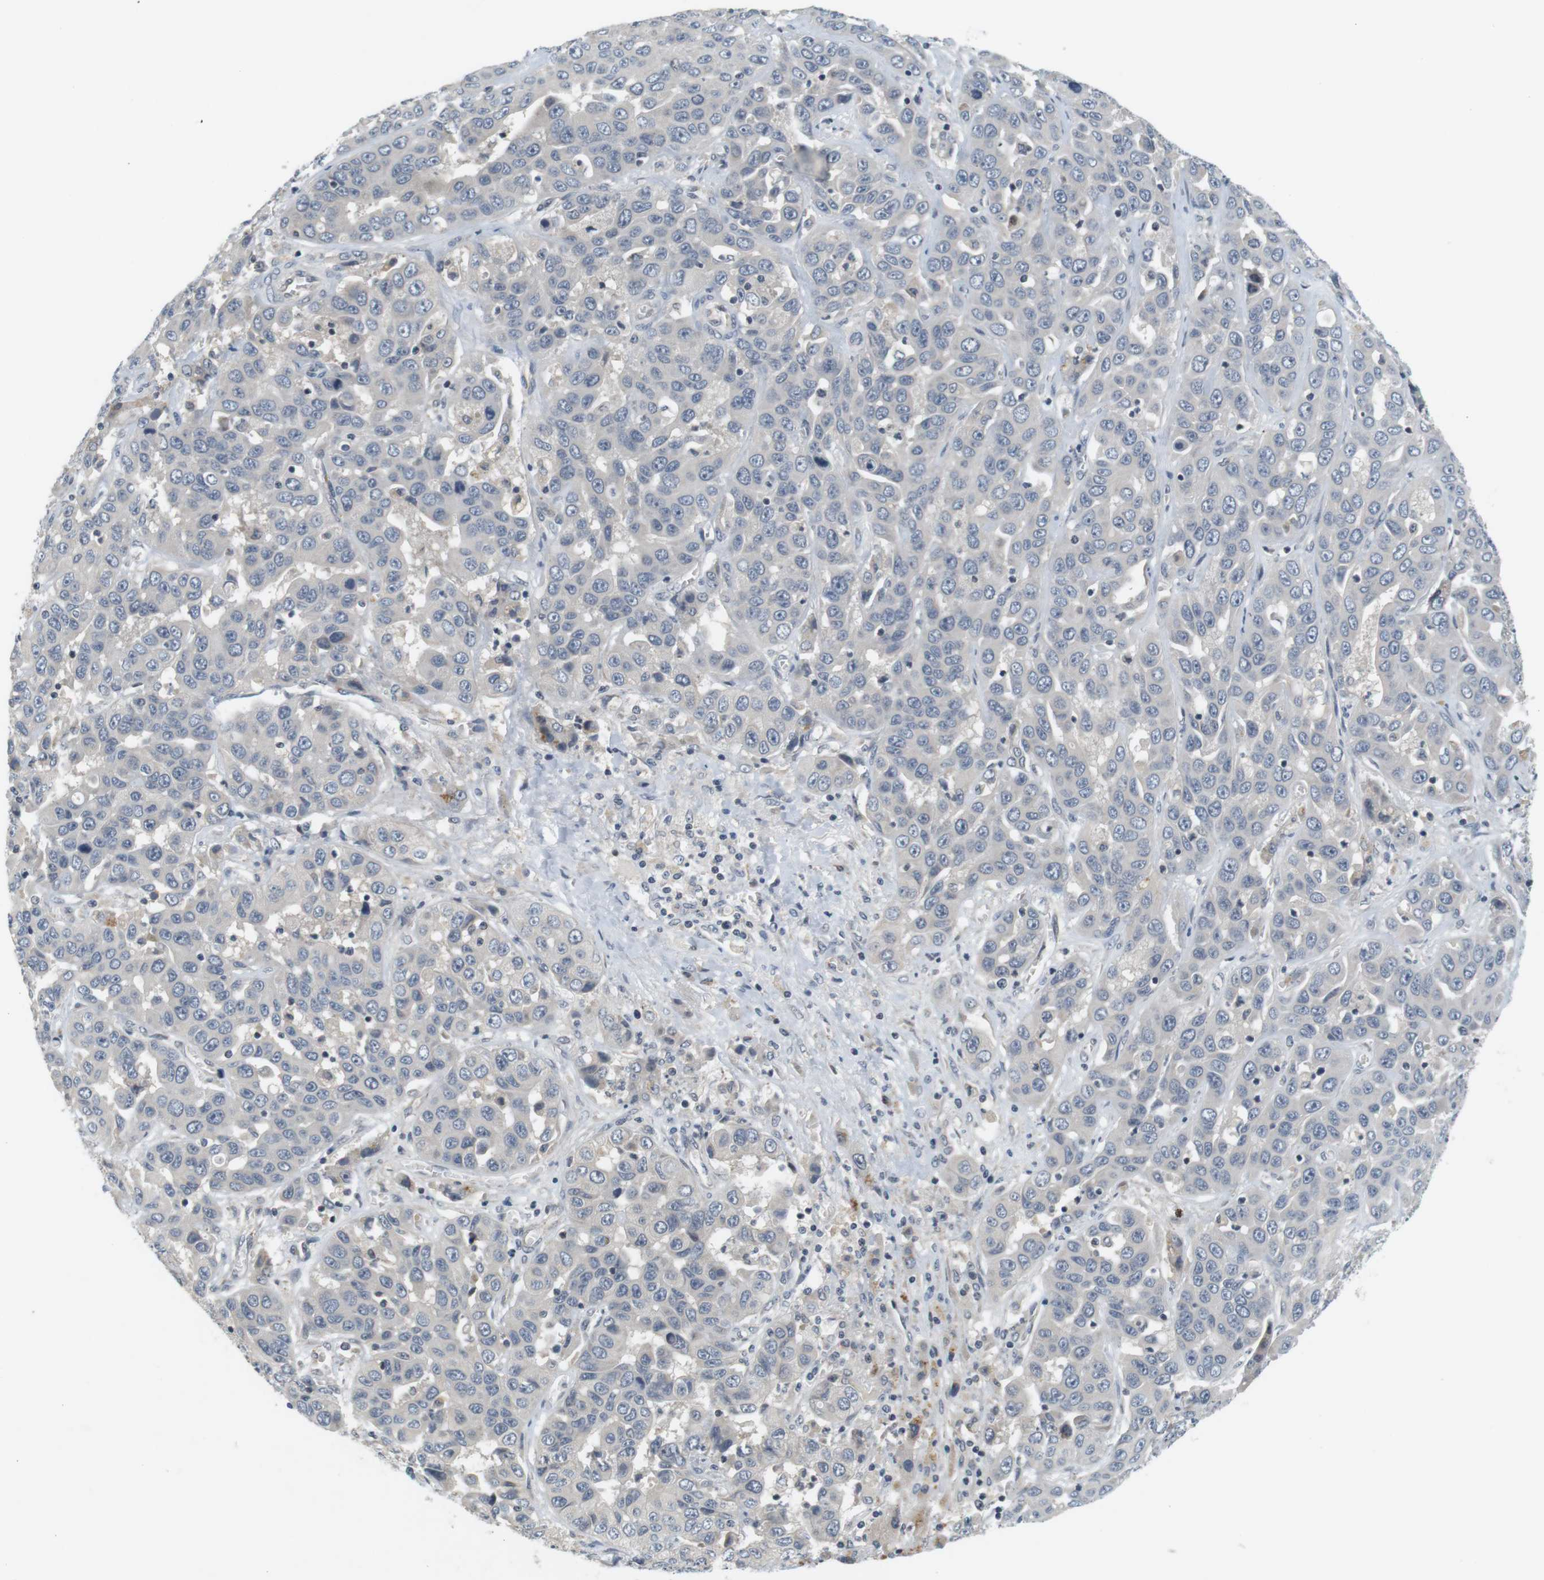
{"staining": {"intensity": "negative", "quantity": "none", "location": "none"}, "tissue": "liver cancer", "cell_type": "Tumor cells", "image_type": "cancer", "snomed": [{"axis": "morphology", "description": "Cholangiocarcinoma"}, {"axis": "topography", "description": "Liver"}], "caption": "A high-resolution micrograph shows immunohistochemistry staining of liver cholangiocarcinoma, which displays no significant positivity in tumor cells.", "gene": "WNT7A", "patient": {"sex": "female", "age": 52}}